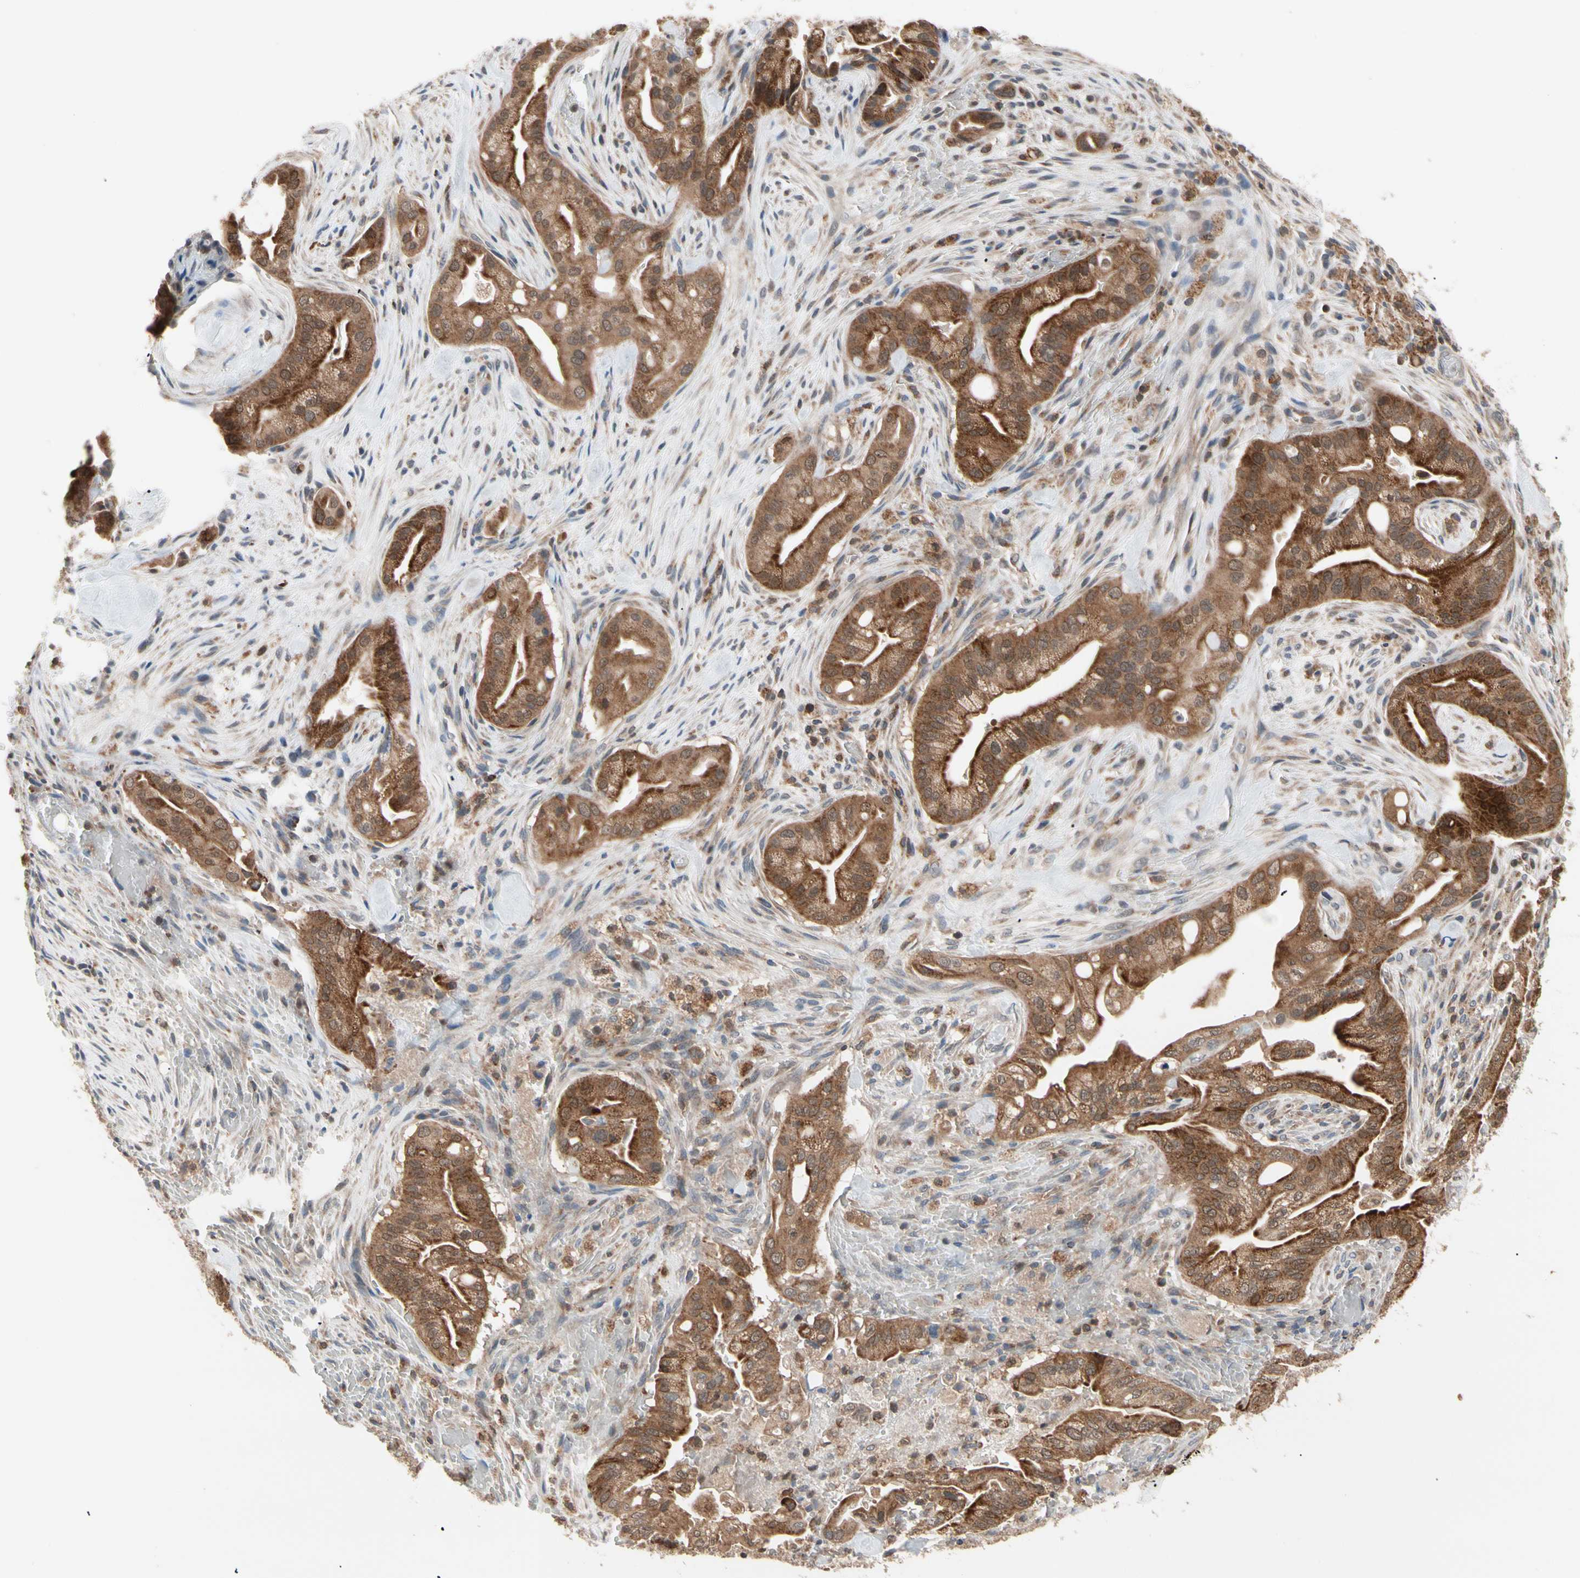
{"staining": {"intensity": "strong", "quantity": ">75%", "location": "cytoplasmic/membranous"}, "tissue": "liver cancer", "cell_type": "Tumor cells", "image_type": "cancer", "snomed": [{"axis": "morphology", "description": "Cholangiocarcinoma"}, {"axis": "topography", "description": "Liver"}], "caption": "Immunohistochemistry image of neoplastic tissue: human liver cancer (cholangiocarcinoma) stained using IHC exhibits high levels of strong protein expression localized specifically in the cytoplasmic/membranous of tumor cells, appearing as a cytoplasmic/membranous brown color.", "gene": "MTHFS", "patient": {"sex": "female", "age": 68}}